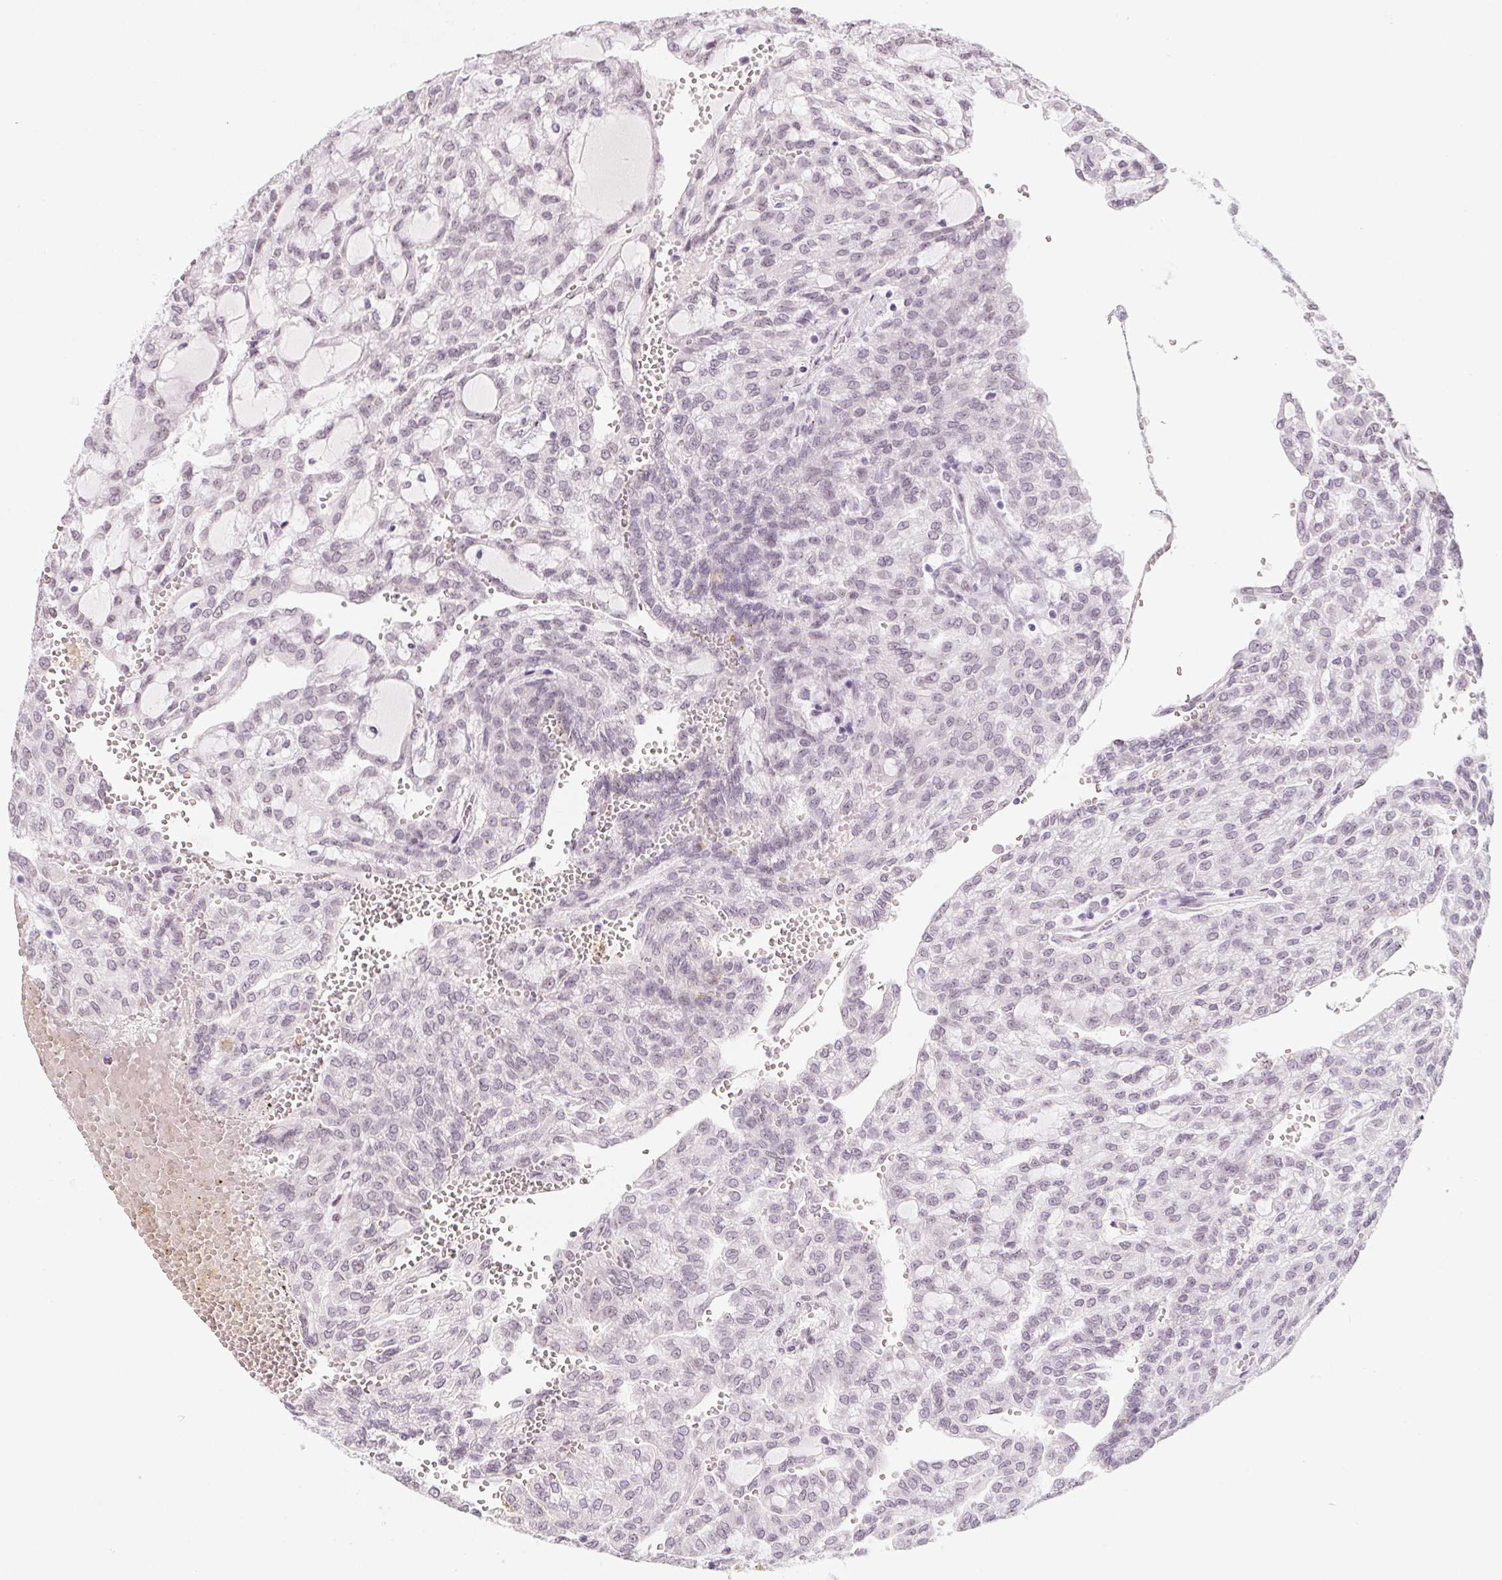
{"staining": {"intensity": "weak", "quantity": "<25%", "location": "nuclear"}, "tissue": "renal cancer", "cell_type": "Tumor cells", "image_type": "cancer", "snomed": [{"axis": "morphology", "description": "Adenocarcinoma, NOS"}, {"axis": "topography", "description": "Kidney"}], "caption": "A photomicrograph of renal cancer (adenocarcinoma) stained for a protein exhibits no brown staining in tumor cells.", "gene": "KCNQ2", "patient": {"sex": "male", "age": 63}}